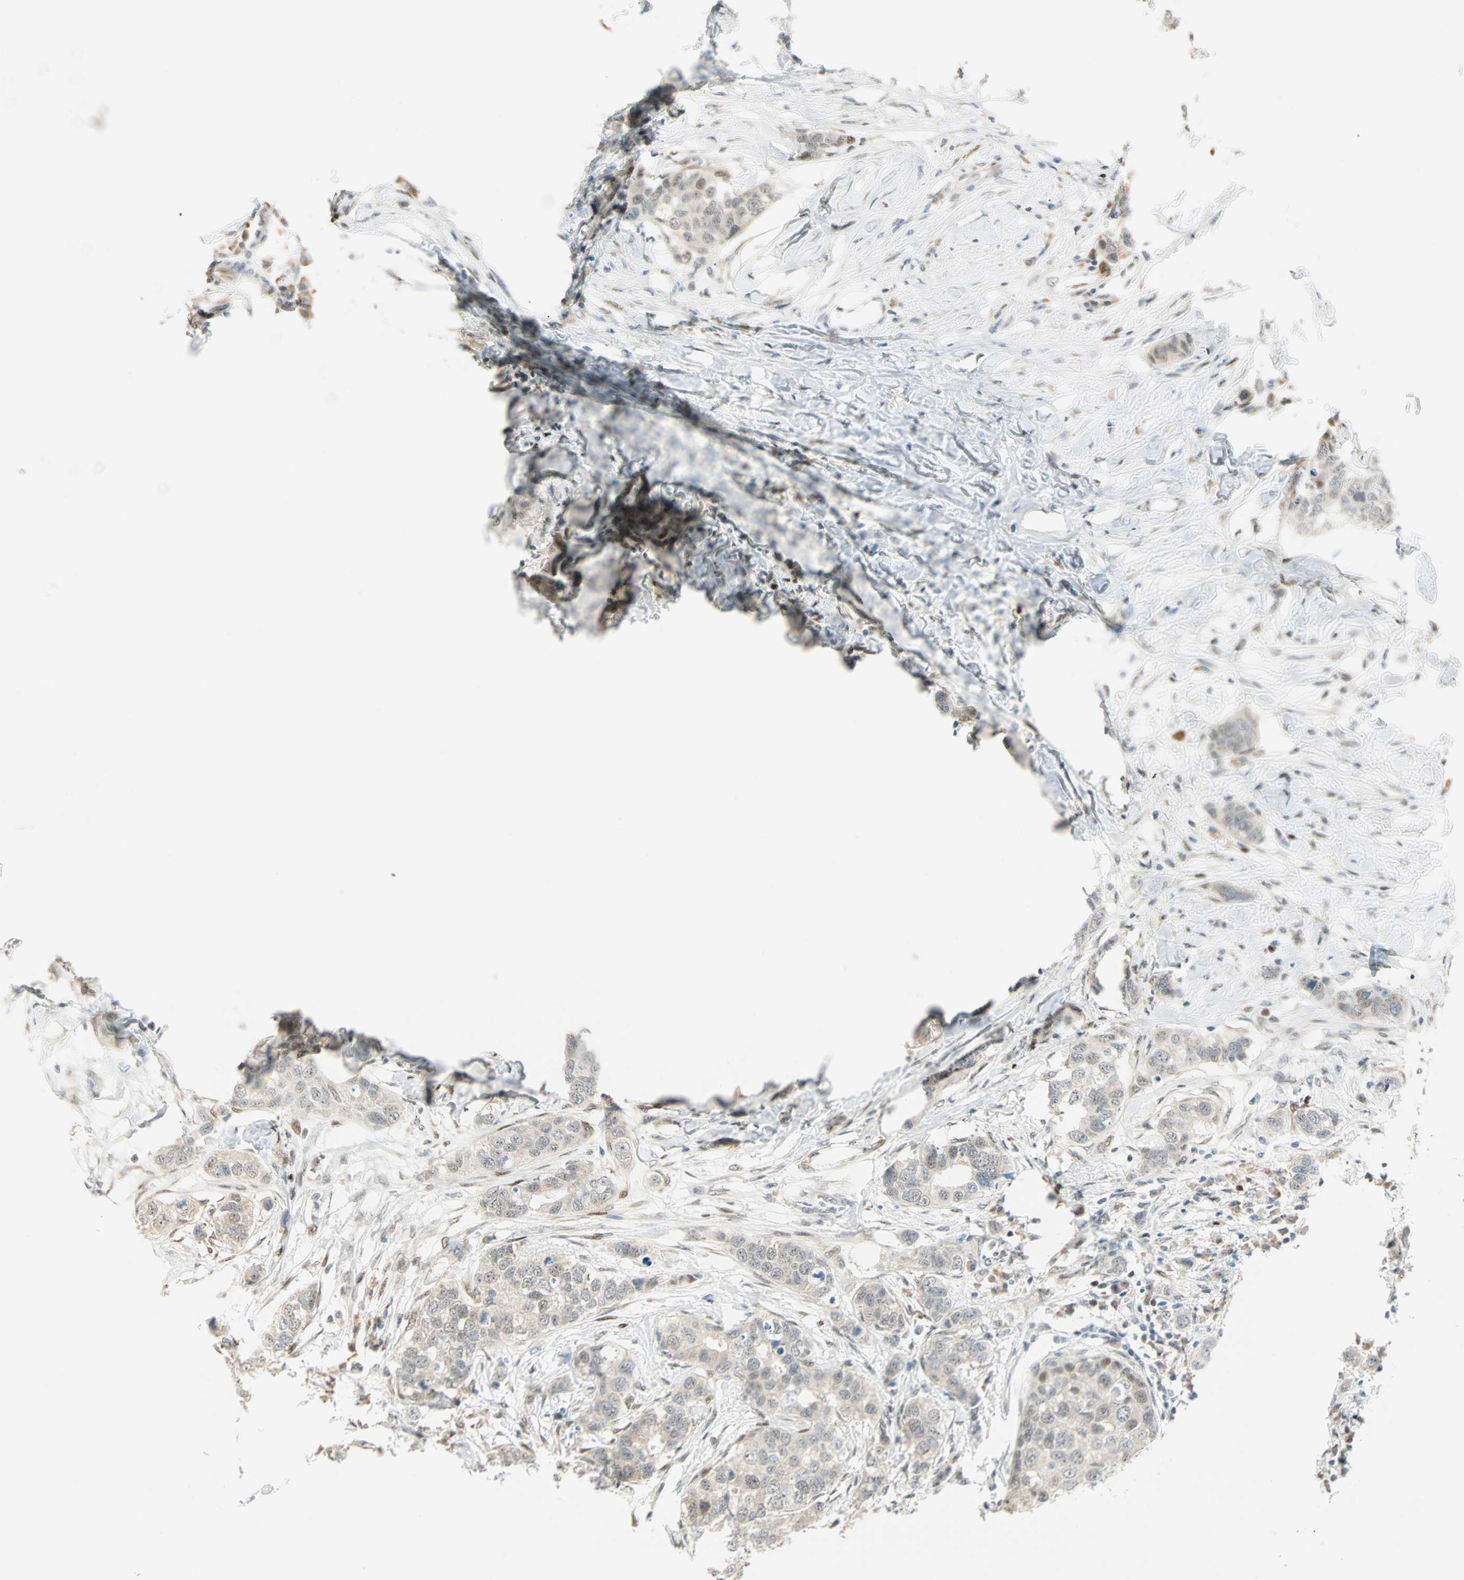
{"staining": {"intensity": "negative", "quantity": "none", "location": "none"}, "tissue": "breast cancer", "cell_type": "Tumor cells", "image_type": "cancer", "snomed": [{"axis": "morphology", "description": "Duct carcinoma"}, {"axis": "topography", "description": "Breast"}], "caption": "Tumor cells show no significant protein staining in breast cancer (intraductal carcinoma).", "gene": "MSX2", "patient": {"sex": "female", "age": 50}}